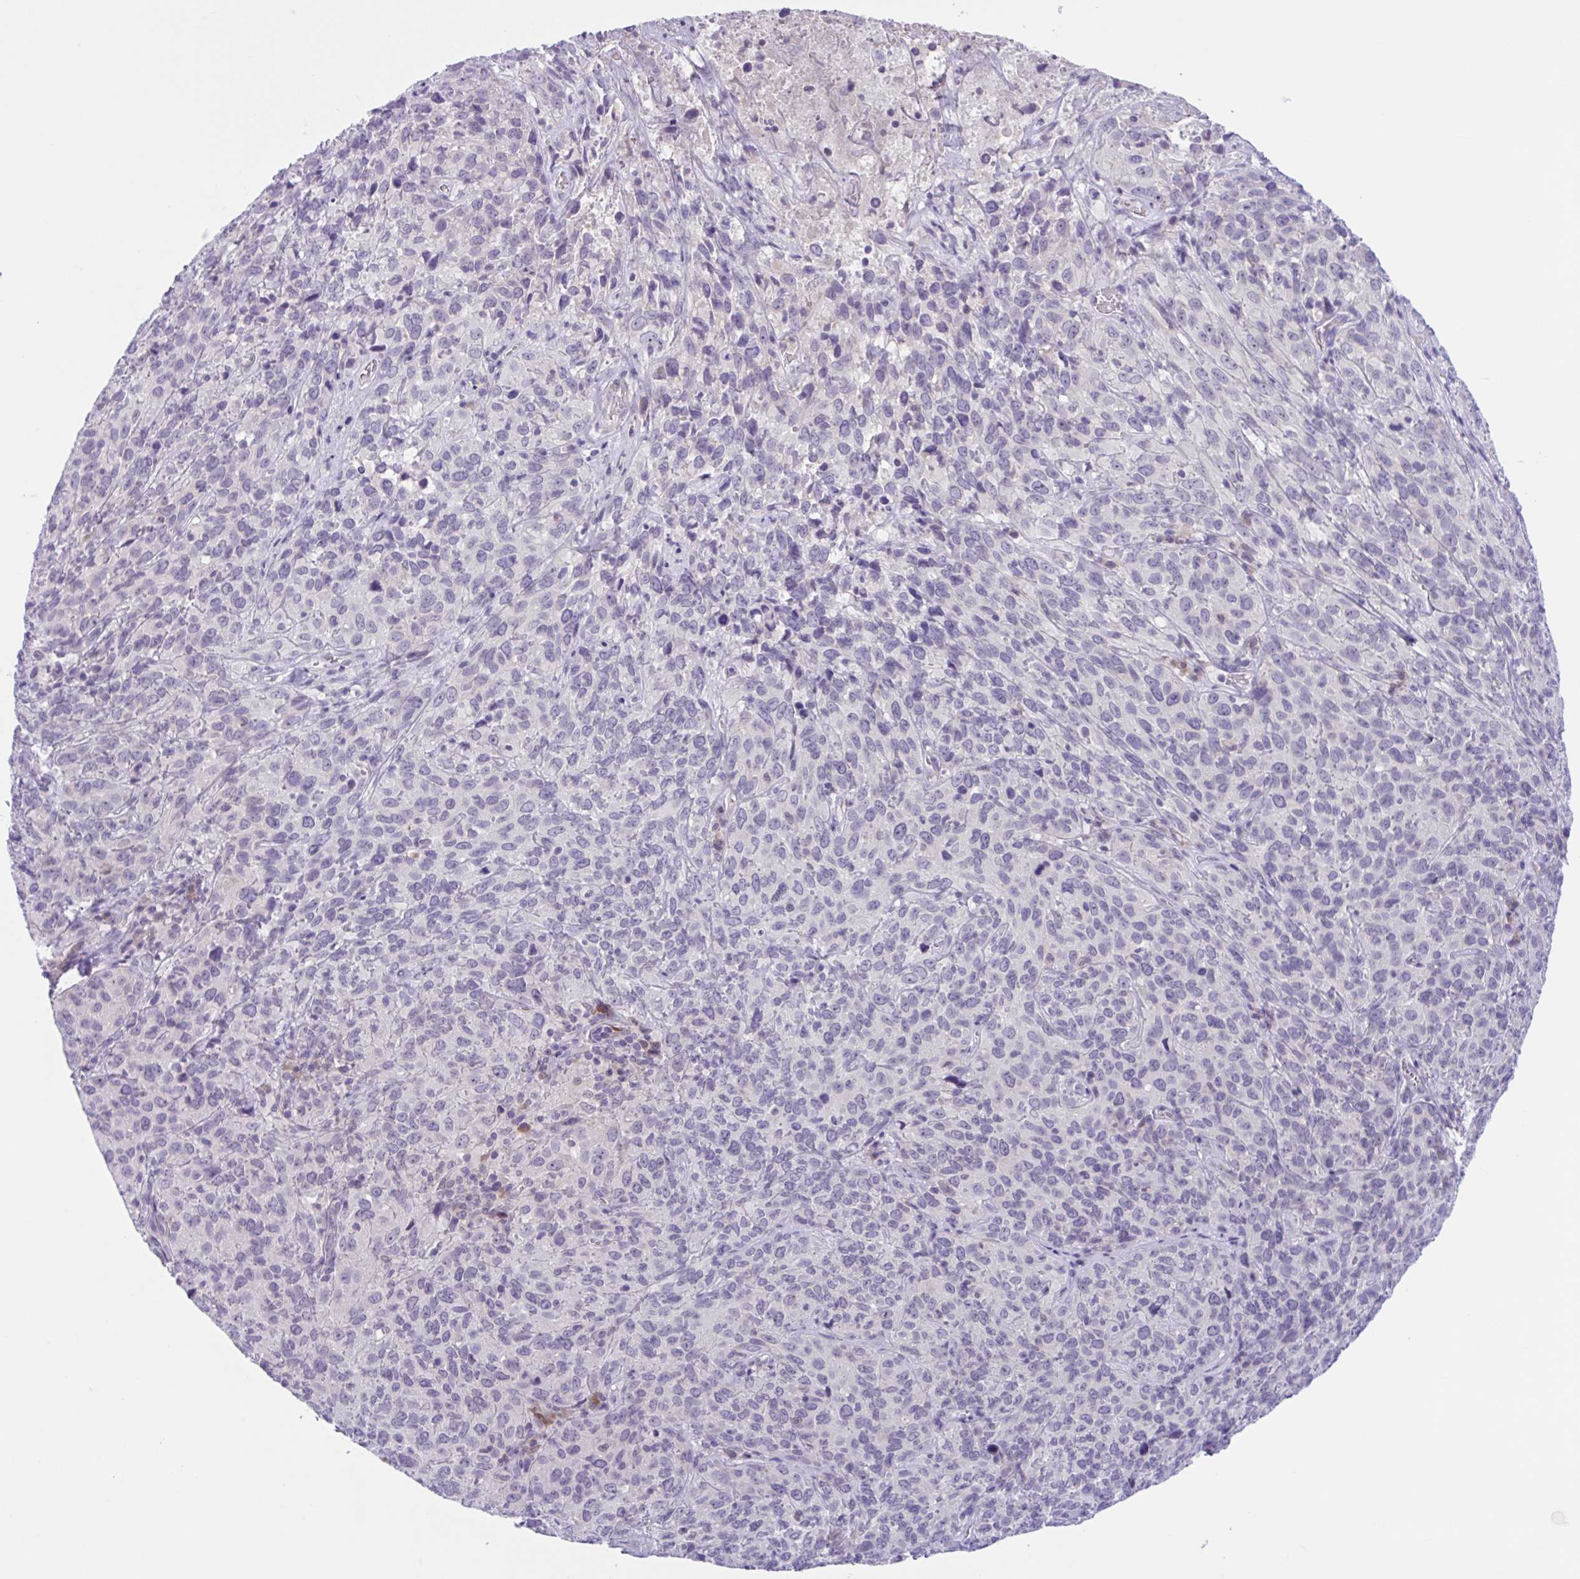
{"staining": {"intensity": "negative", "quantity": "none", "location": "none"}, "tissue": "cervical cancer", "cell_type": "Tumor cells", "image_type": "cancer", "snomed": [{"axis": "morphology", "description": "Squamous cell carcinoma, NOS"}, {"axis": "topography", "description": "Cervix"}], "caption": "This histopathology image is of squamous cell carcinoma (cervical) stained with immunohistochemistry (IHC) to label a protein in brown with the nuclei are counter-stained blue. There is no positivity in tumor cells.", "gene": "WNT9B", "patient": {"sex": "female", "age": 51}}